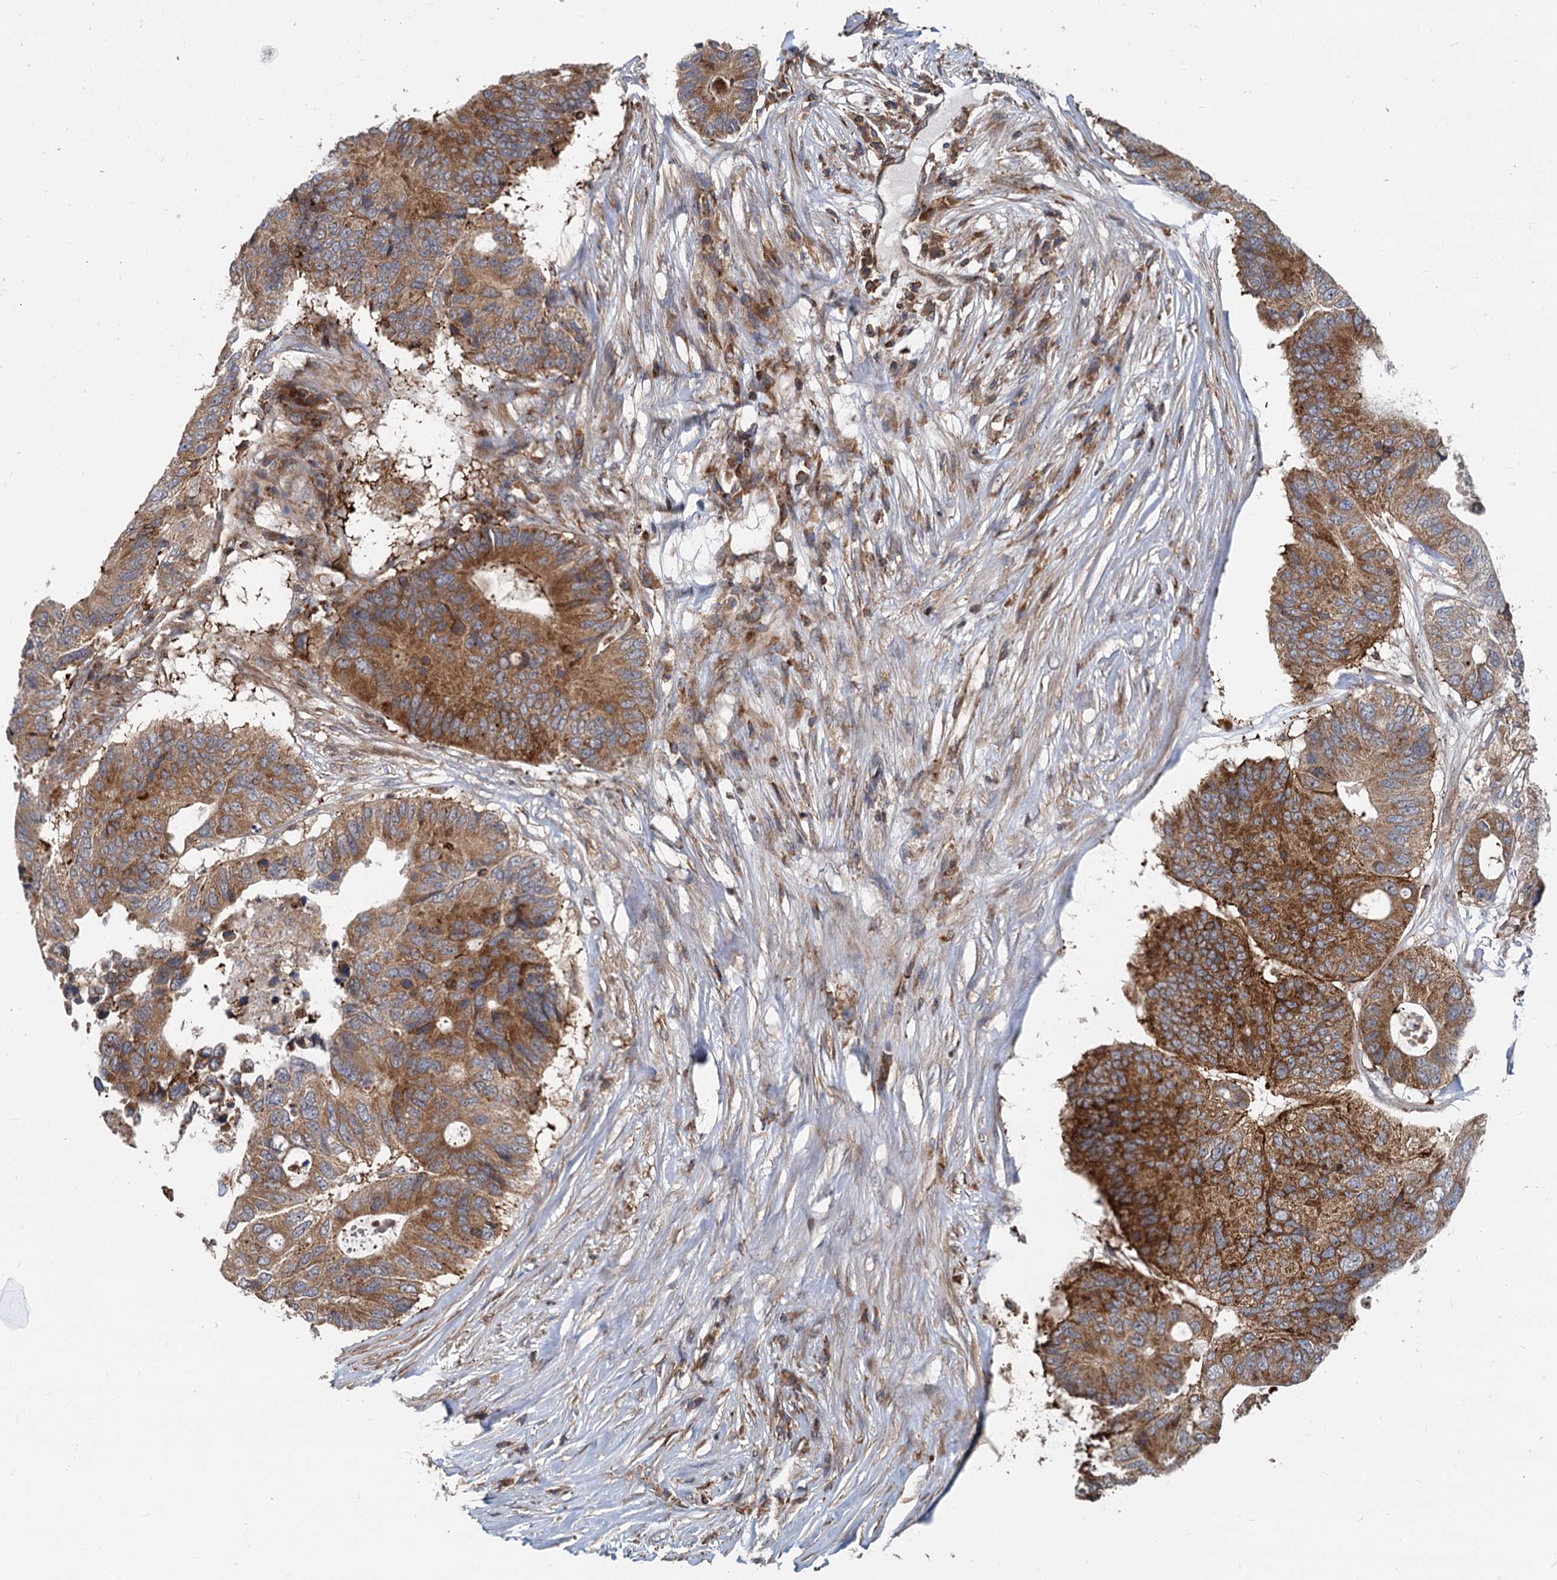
{"staining": {"intensity": "strong", "quantity": ">75%", "location": "cytoplasmic/membranous"}, "tissue": "colorectal cancer", "cell_type": "Tumor cells", "image_type": "cancer", "snomed": [{"axis": "morphology", "description": "Adenocarcinoma, NOS"}, {"axis": "topography", "description": "Colon"}], "caption": "Immunohistochemical staining of human adenocarcinoma (colorectal) displays strong cytoplasmic/membranous protein positivity in about >75% of tumor cells.", "gene": "STIM1", "patient": {"sex": "male", "age": 71}}